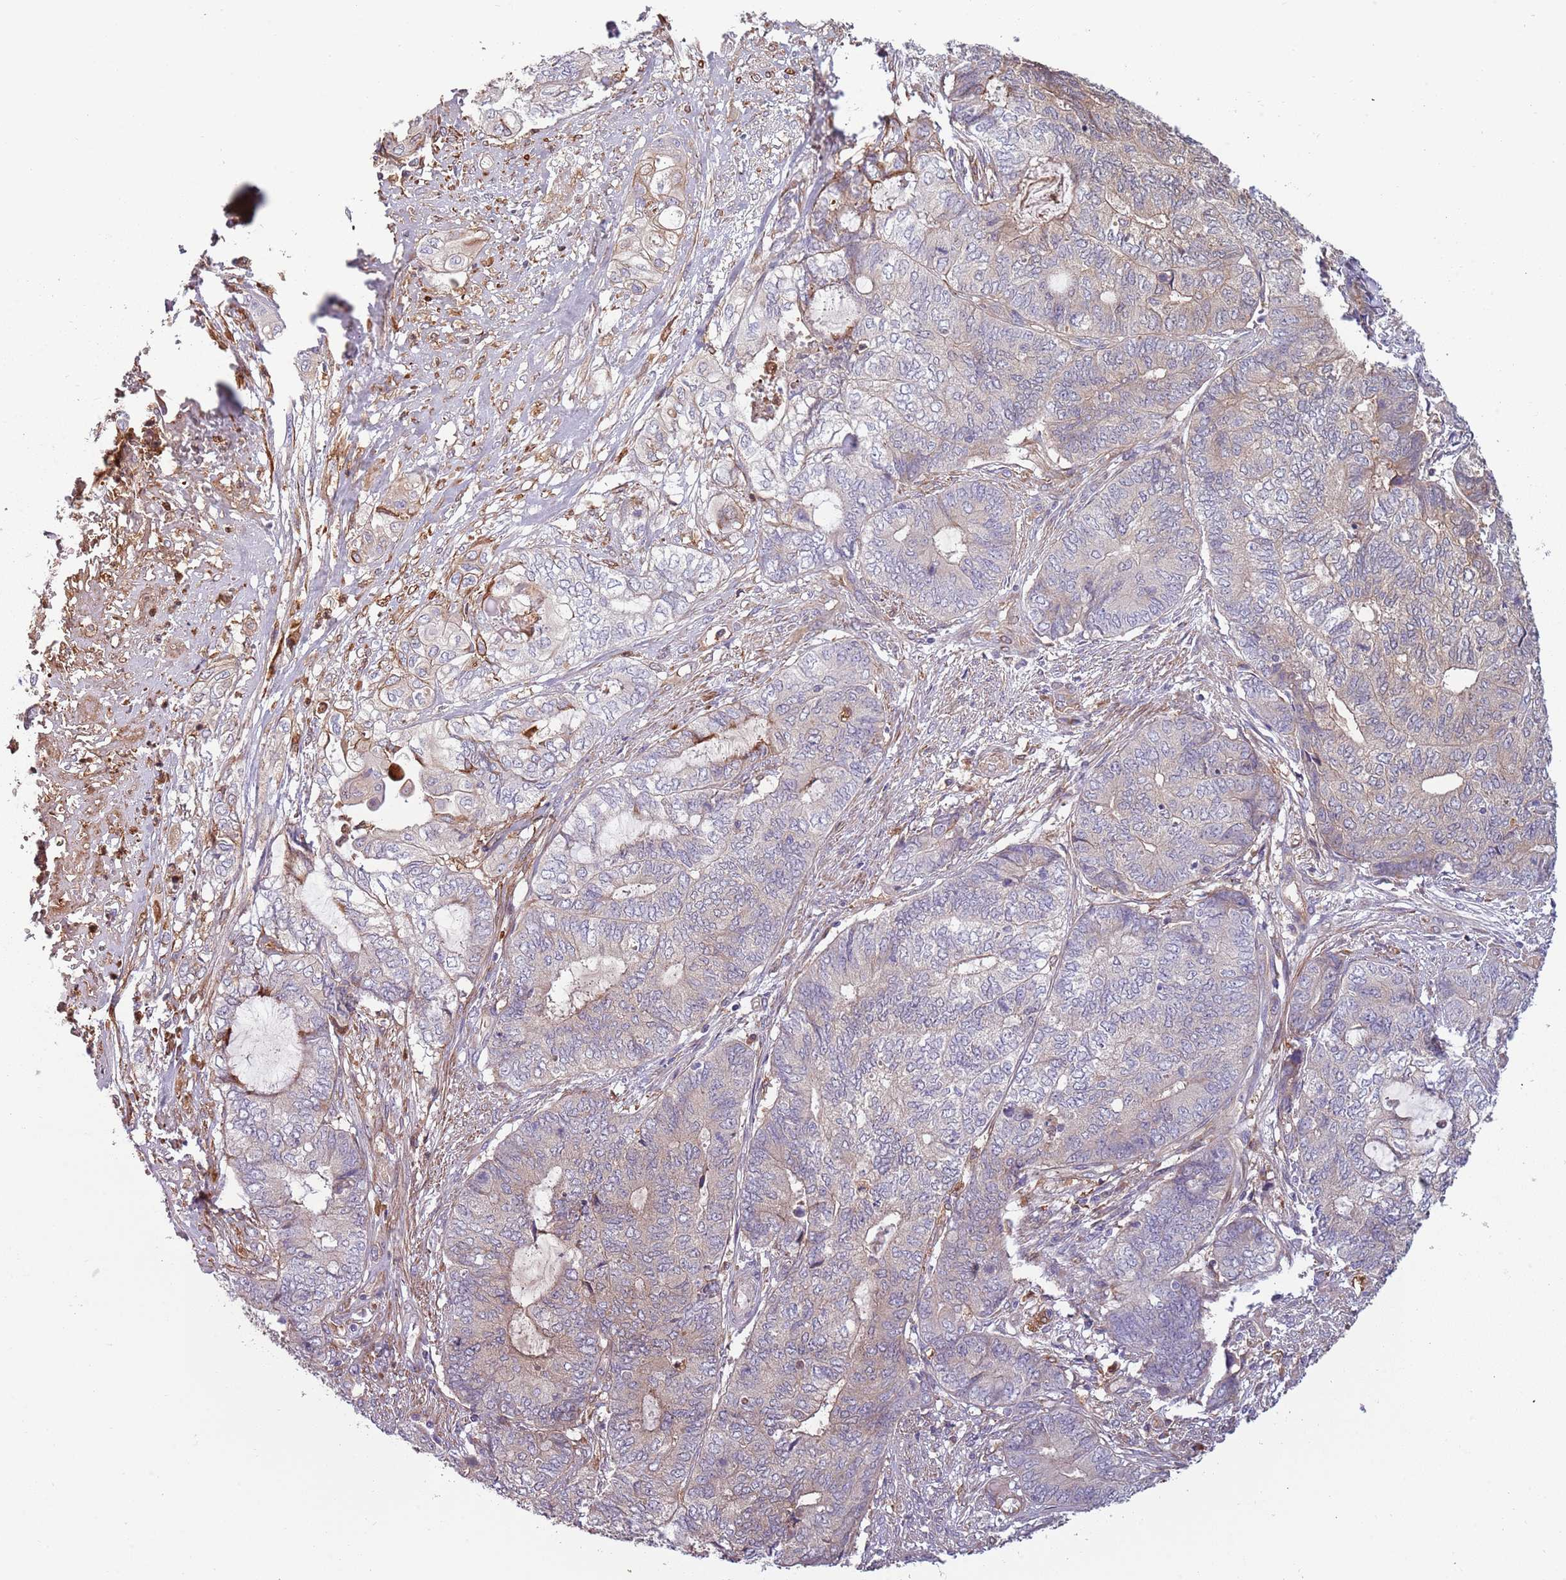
{"staining": {"intensity": "moderate", "quantity": "<25%", "location": "cytoplasmic/membranous"}, "tissue": "endometrial cancer", "cell_type": "Tumor cells", "image_type": "cancer", "snomed": [{"axis": "morphology", "description": "Adenocarcinoma, NOS"}, {"axis": "topography", "description": "Uterus"}, {"axis": "topography", "description": "Endometrium"}], "caption": "The photomicrograph shows a brown stain indicating the presence of a protein in the cytoplasmic/membranous of tumor cells in adenocarcinoma (endometrial). Immunohistochemistry stains the protein of interest in brown and the nuclei are stained blue.", "gene": "NADK", "patient": {"sex": "female", "age": 70}}